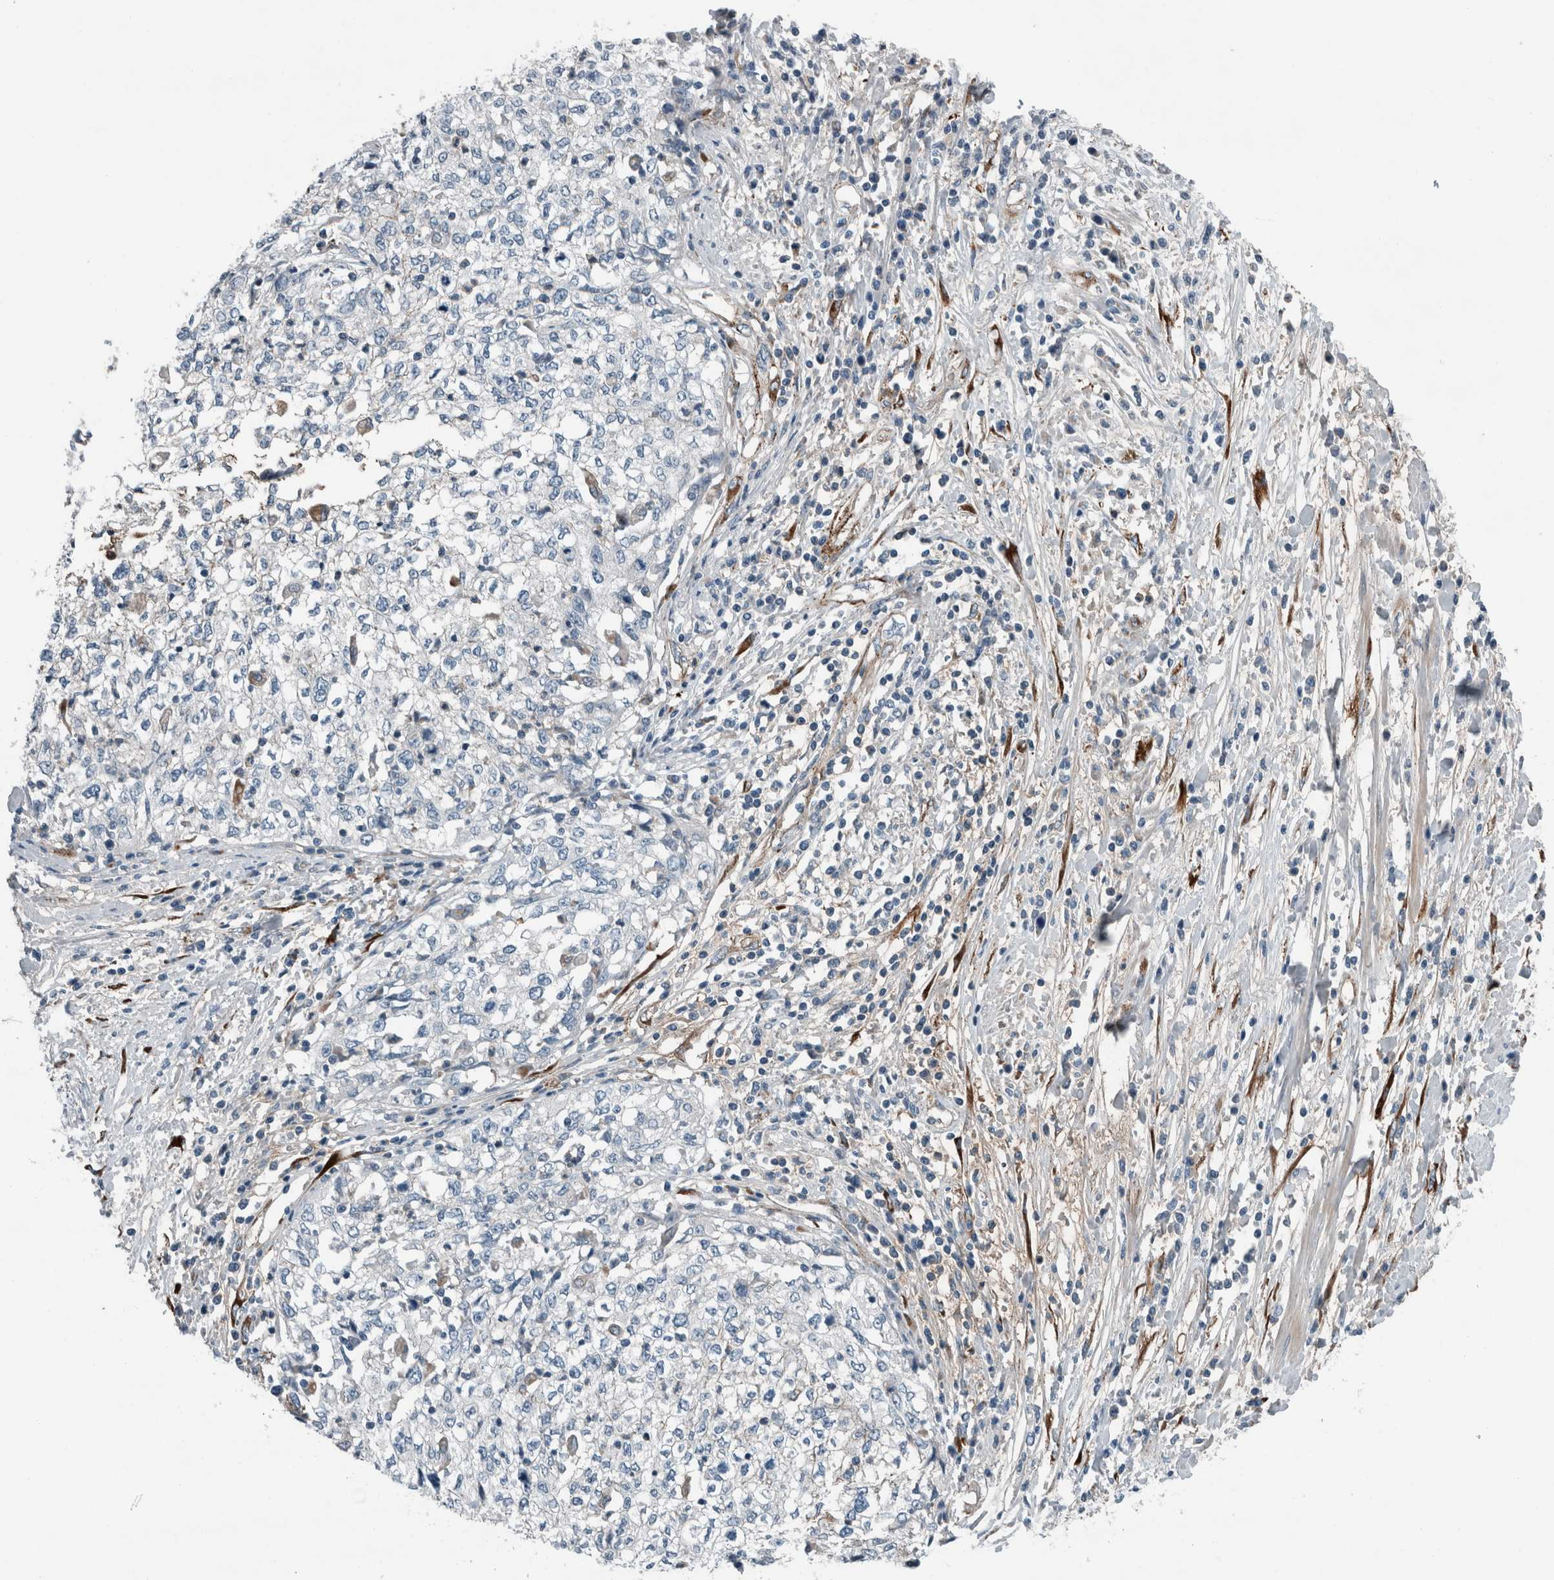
{"staining": {"intensity": "negative", "quantity": "none", "location": "none"}, "tissue": "cervical cancer", "cell_type": "Tumor cells", "image_type": "cancer", "snomed": [{"axis": "morphology", "description": "Squamous cell carcinoma, NOS"}, {"axis": "topography", "description": "Cervix"}], "caption": "A photomicrograph of cervical cancer stained for a protein shows no brown staining in tumor cells.", "gene": "GLT8D2", "patient": {"sex": "female", "age": 57}}